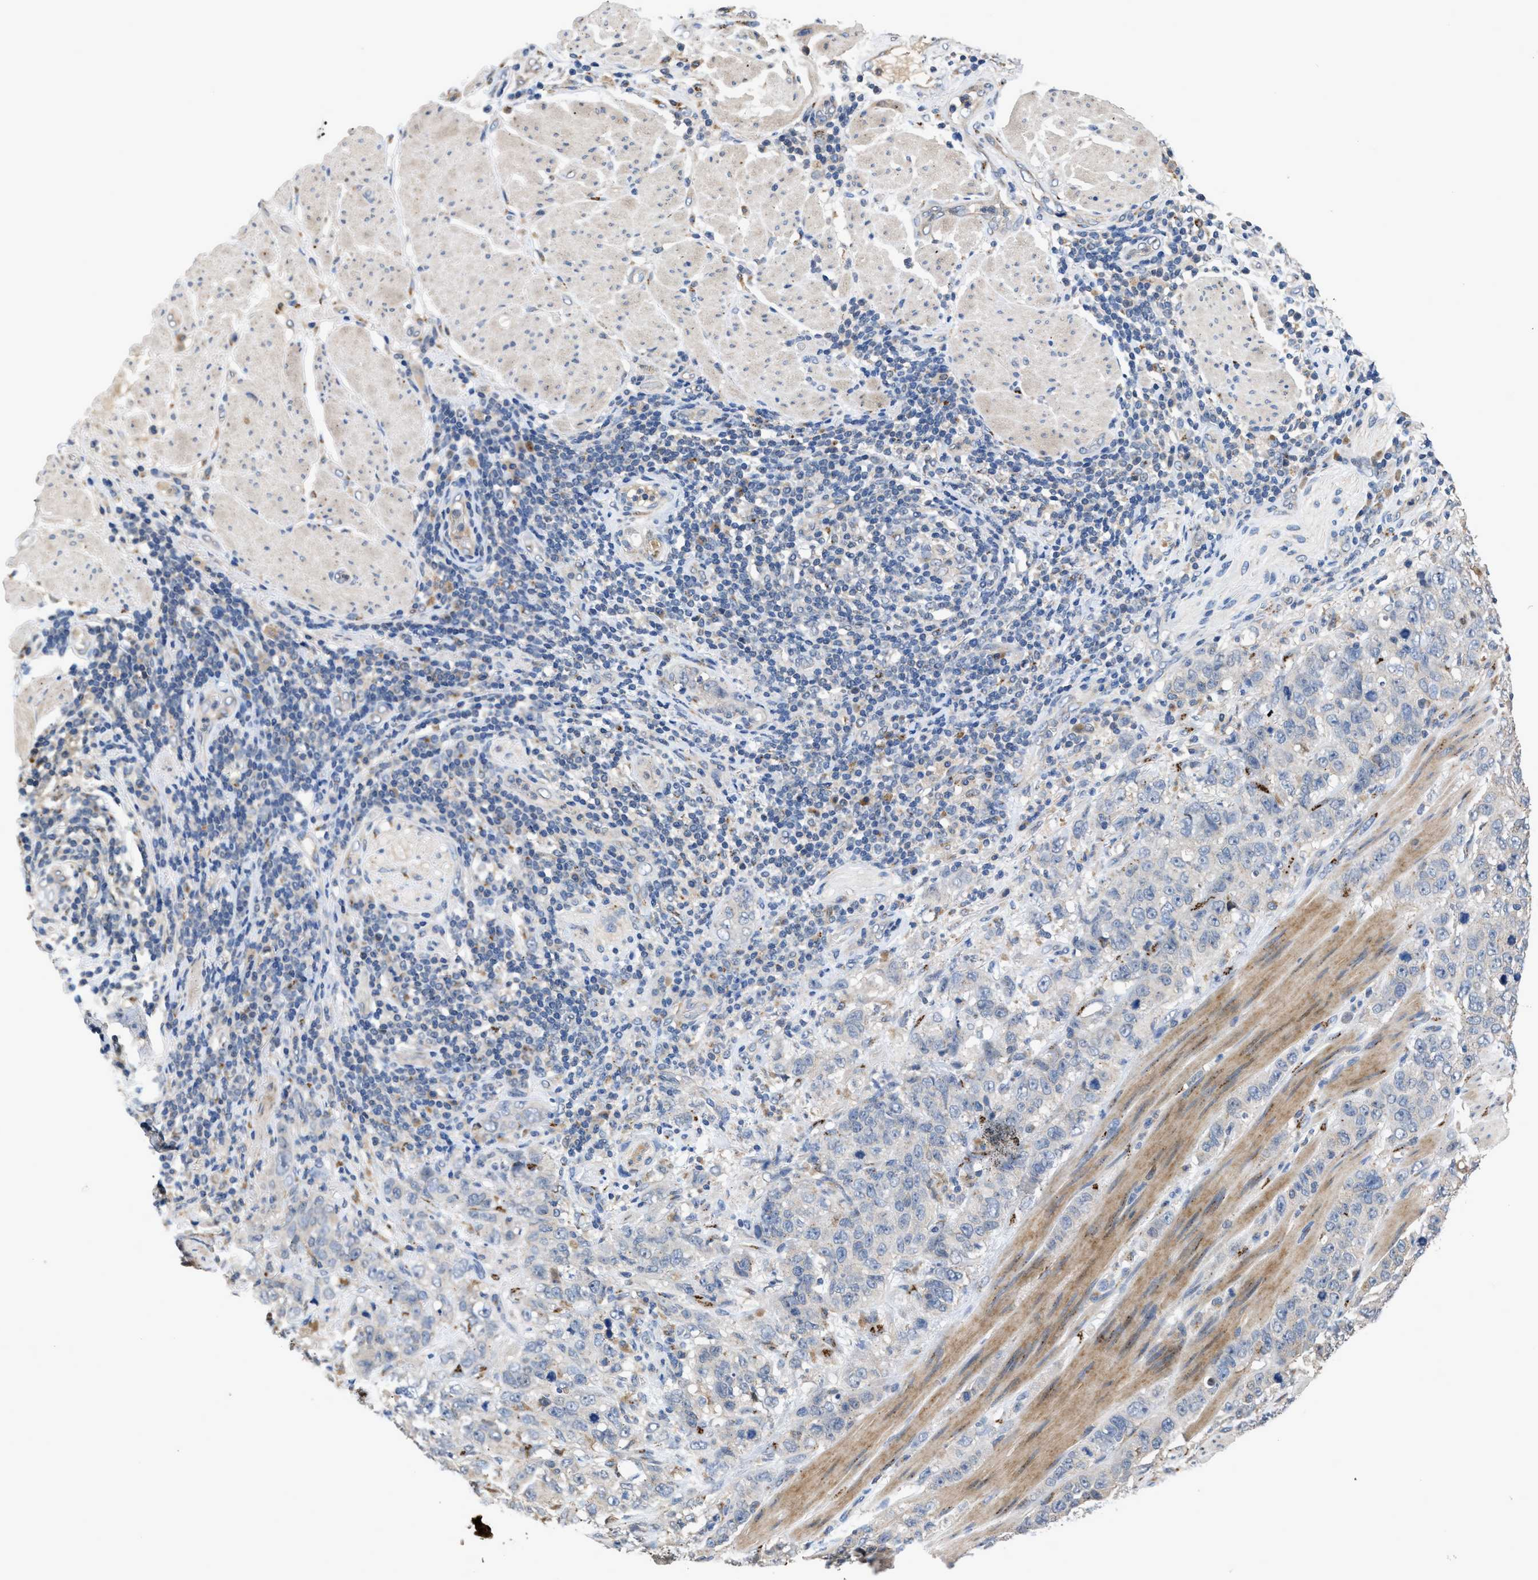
{"staining": {"intensity": "negative", "quantity": "none", "location": "none"}, "tissue": "stomach cancer", "cell_type": "Tumor cells", "image_type": "cancer", "snomed": [{"axis": "morphology", "description": "Adenocarcinoma, NOS"}, {"axis": "topography", "description": "Stomach"}], "caption": "A histopathology image of human stomach adenocarcinoma is negative for staining in tumor cells.", "gene": "SIK2", "patient": {"sex": "male", "age": 48}}